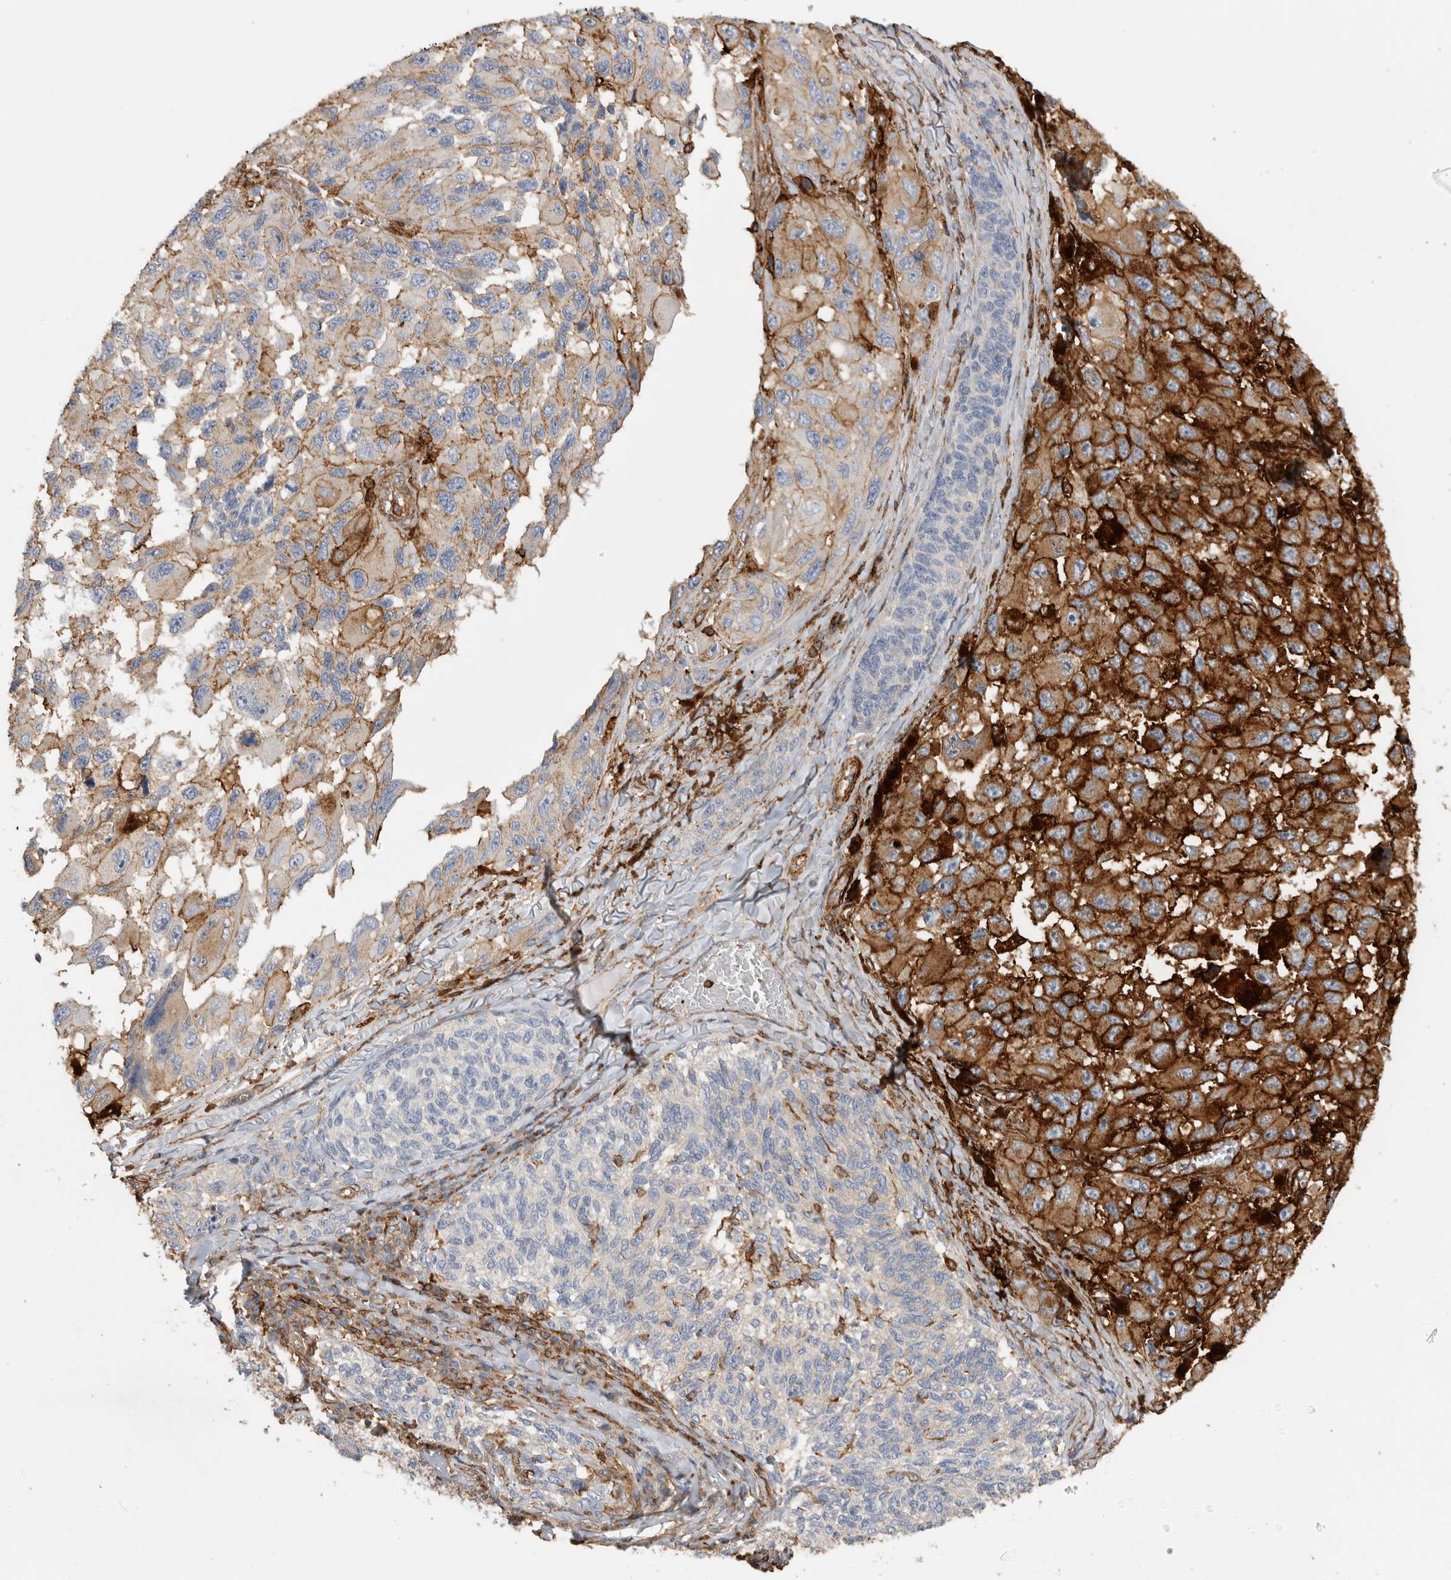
{"staining": {"intensity": "strong", "quantity": "25%-75%", "location": "cytoplasmic/membranous"}, "tissue": "melanoma", "cell_type": "Tumor cells", "image_type": "cancer", "snomed": [{"axis": "morphology", "description": "Malignant melanoma, NOS"}, {"axis": "topography", "description": "Skin"}], "caption": "Immunohistochemical staining of malignant melanoma shows high levels of strong cytoplasmic/membranous protein staining in about 25%-75% of tumor cells.", "gene": "GPER1", "patient": {"sex": "female", "age": 73}}